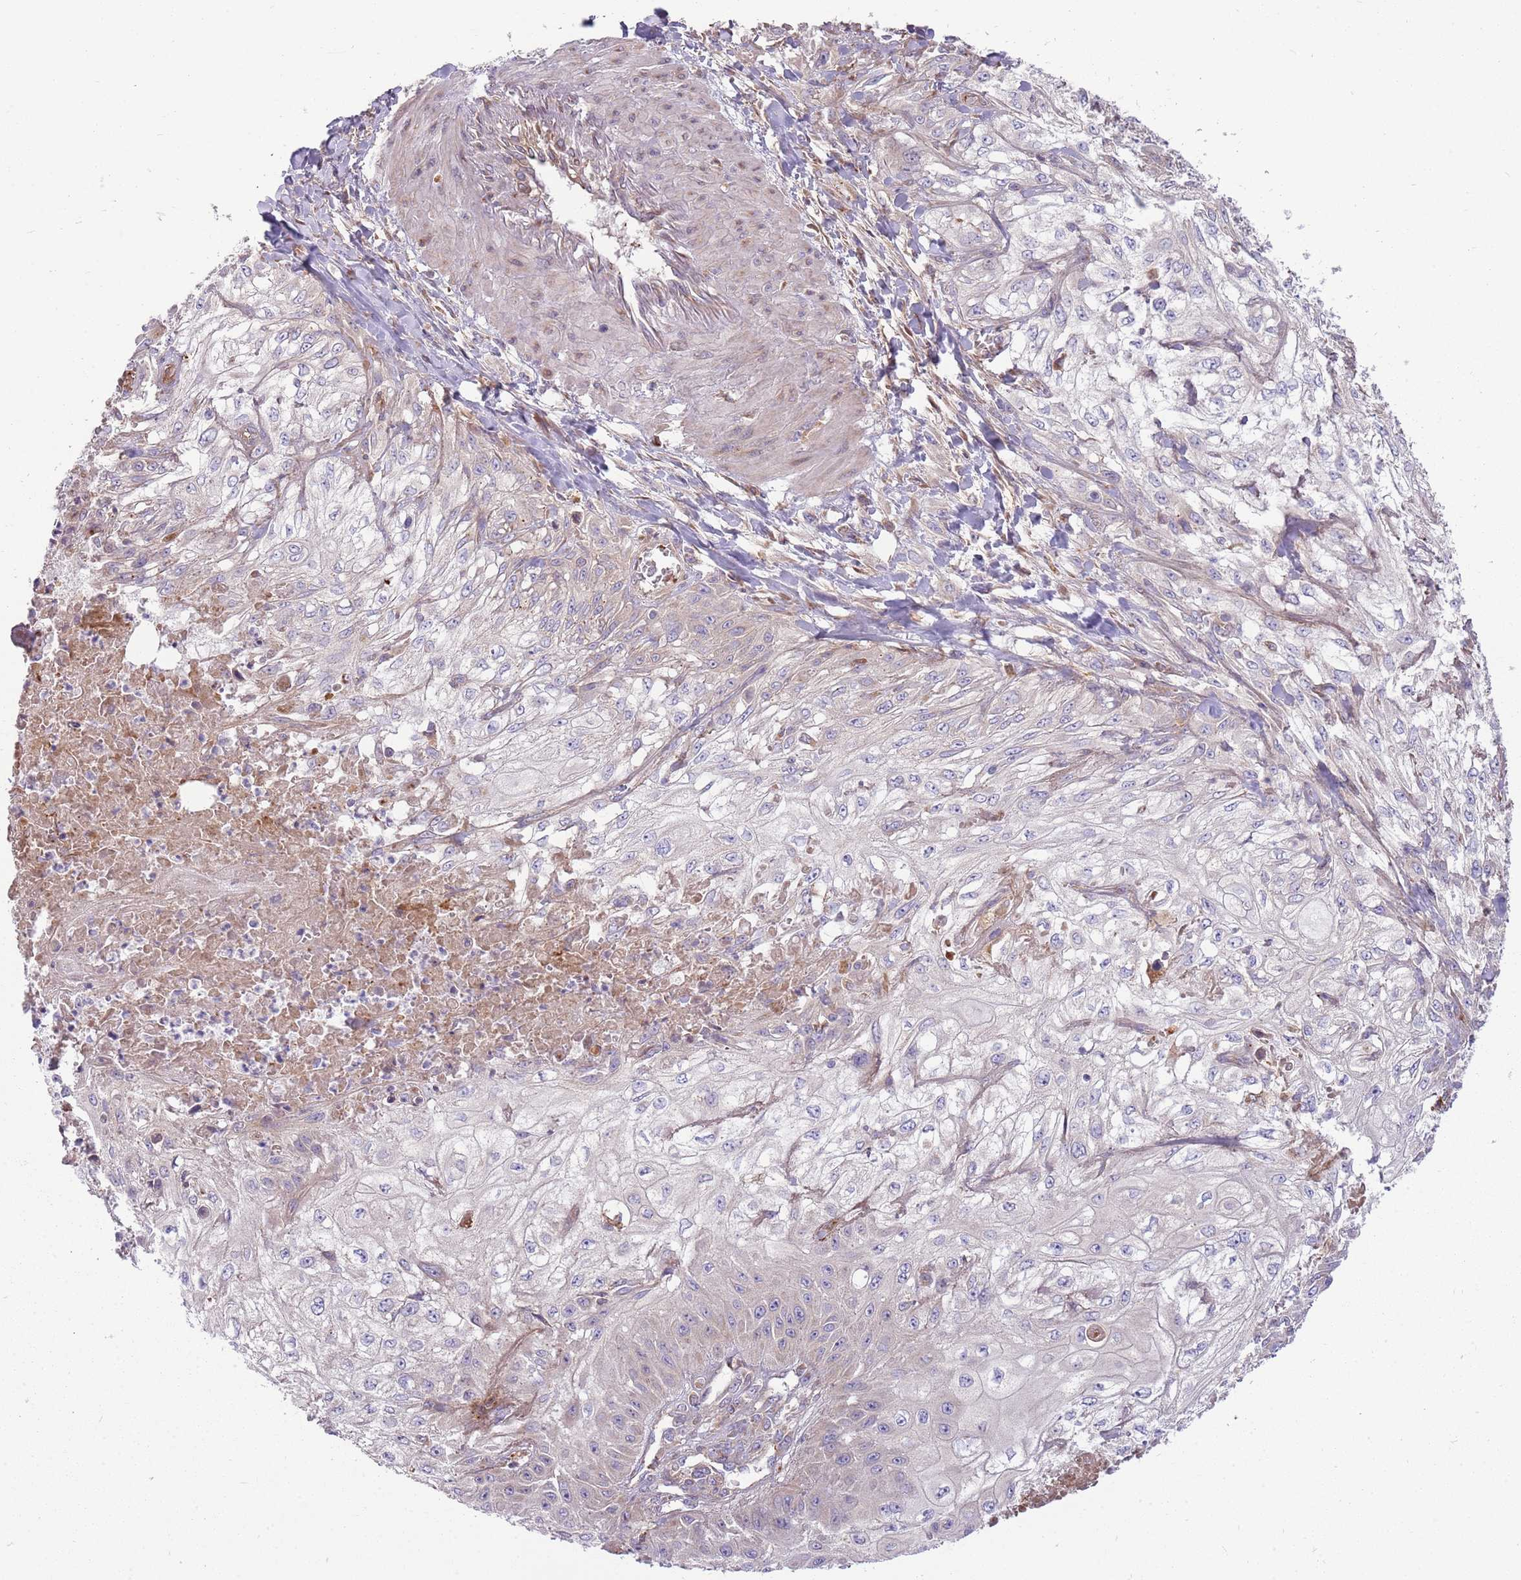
{"staining": {"intensity": "negative", "quantity": "none", "location": "none"}, "tissue": "skin cancer", "cell_type": "Tumor cells", "image_type": "cancer", "snomed": [{"axis": "morphology", "description": "Squamous cell carcinoma, NOS"}, {"axis": "morphology", "description": "Squamous cell carcinoma, metastatic, NOS"}, {"axis": "topography", "description": "Skin"}, {"axis": "topography", "description": "Lymph node"}], "caption": "Photomicrograph shows no protein expression in tumor cells of skin squamous cell carcinoma tissue.", "gene": "EMC1", "patient": {"sex": "male", "age": 75}}